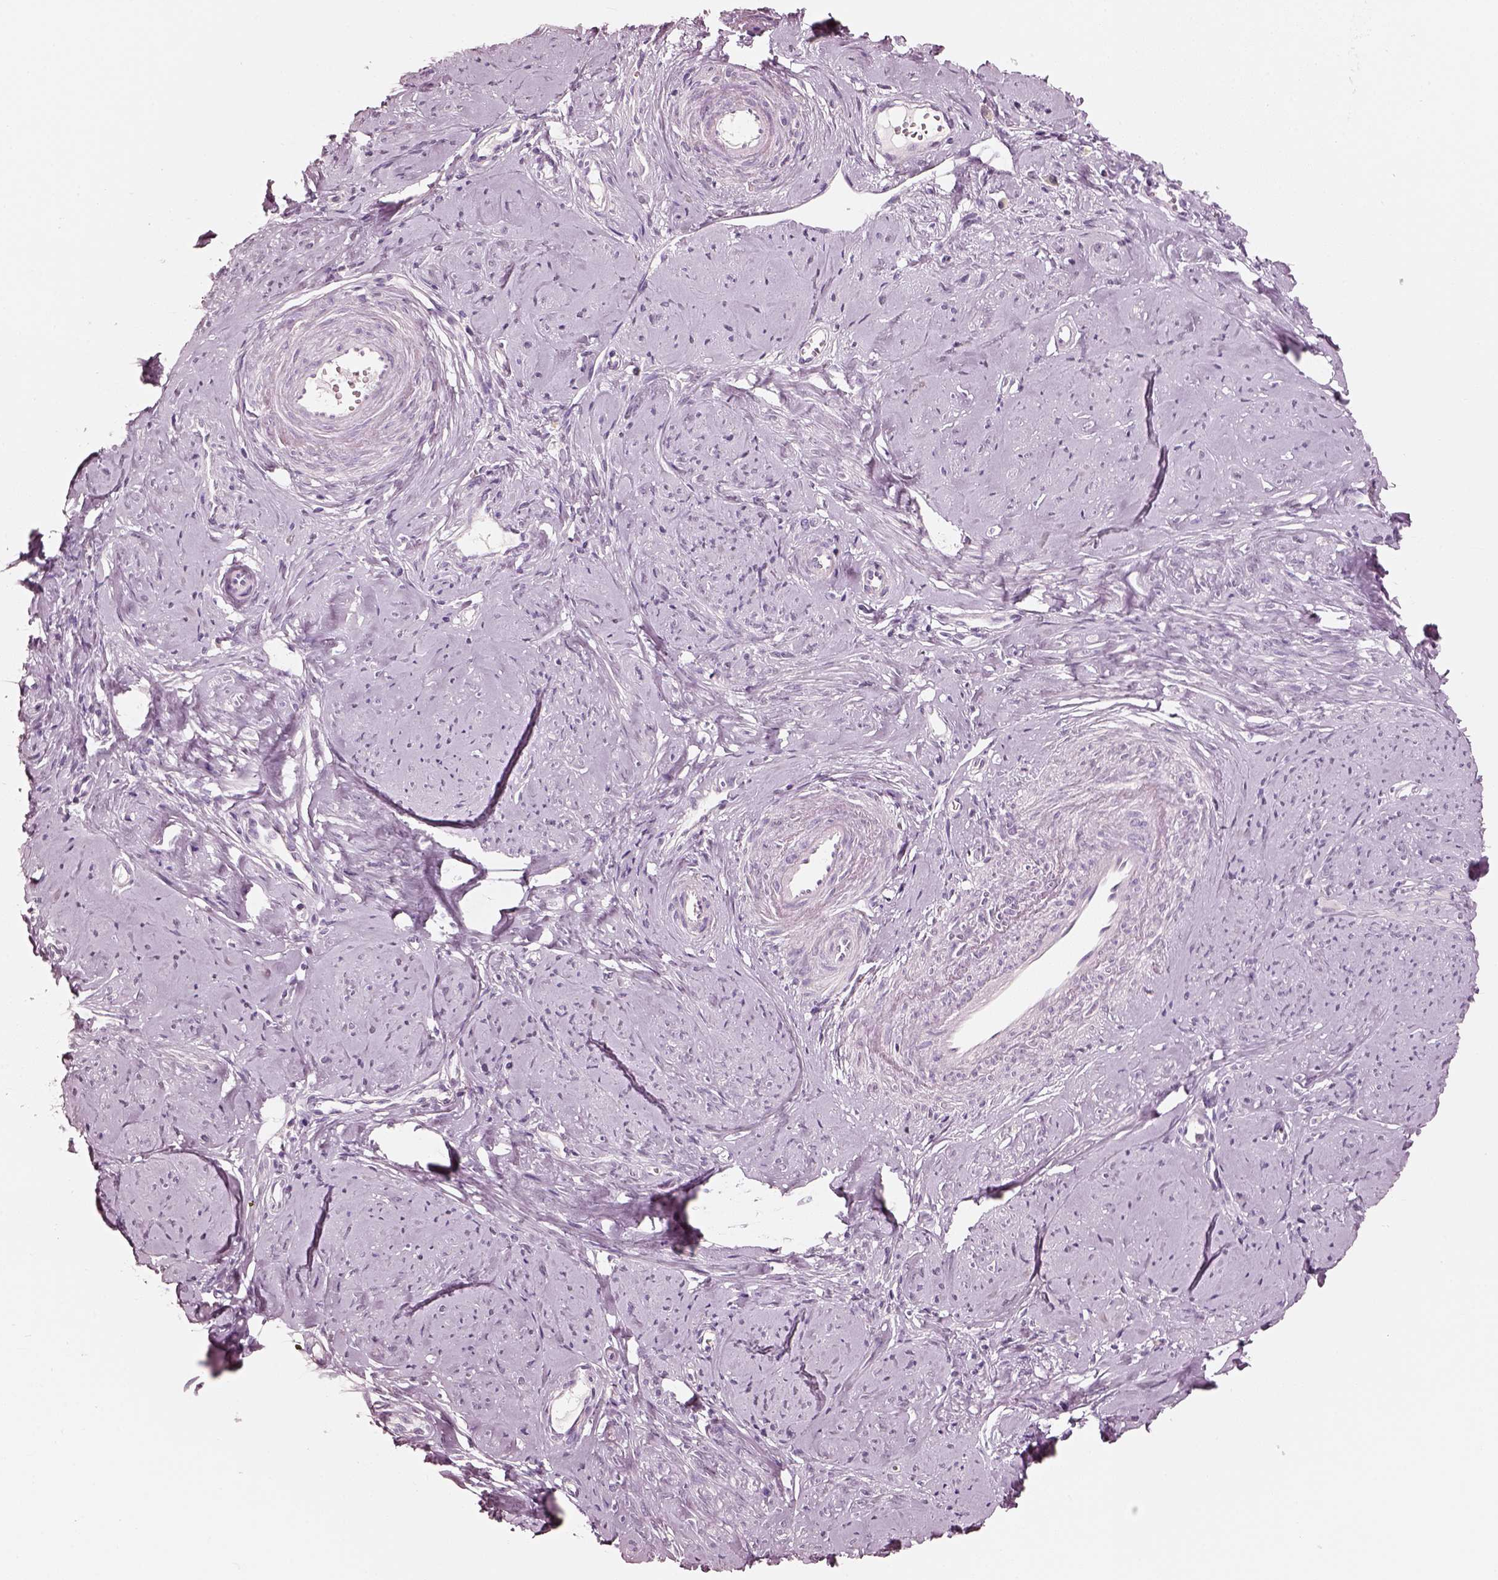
{"staining": {"intensity": "negative", "quantity": "none", "location": "none"}, "tissue": "smooth muscle", "cell_type": "Smooth muscle cells", "image_type": "normal", "snomed": [{"axis": "morphology", "description": "Normal tissue, NOS"}, {"axis": "topography", "description": "Smooth muscle"}], "caption": "Immunohistochemistry (IHC) image of benign smooth muscle: human smooth muscle stained with DAB reveals no significant protein positivity in smooth muscle cells.", "gene": "ELSPBP1", "patient": {"sex": "female", "age": 48}}